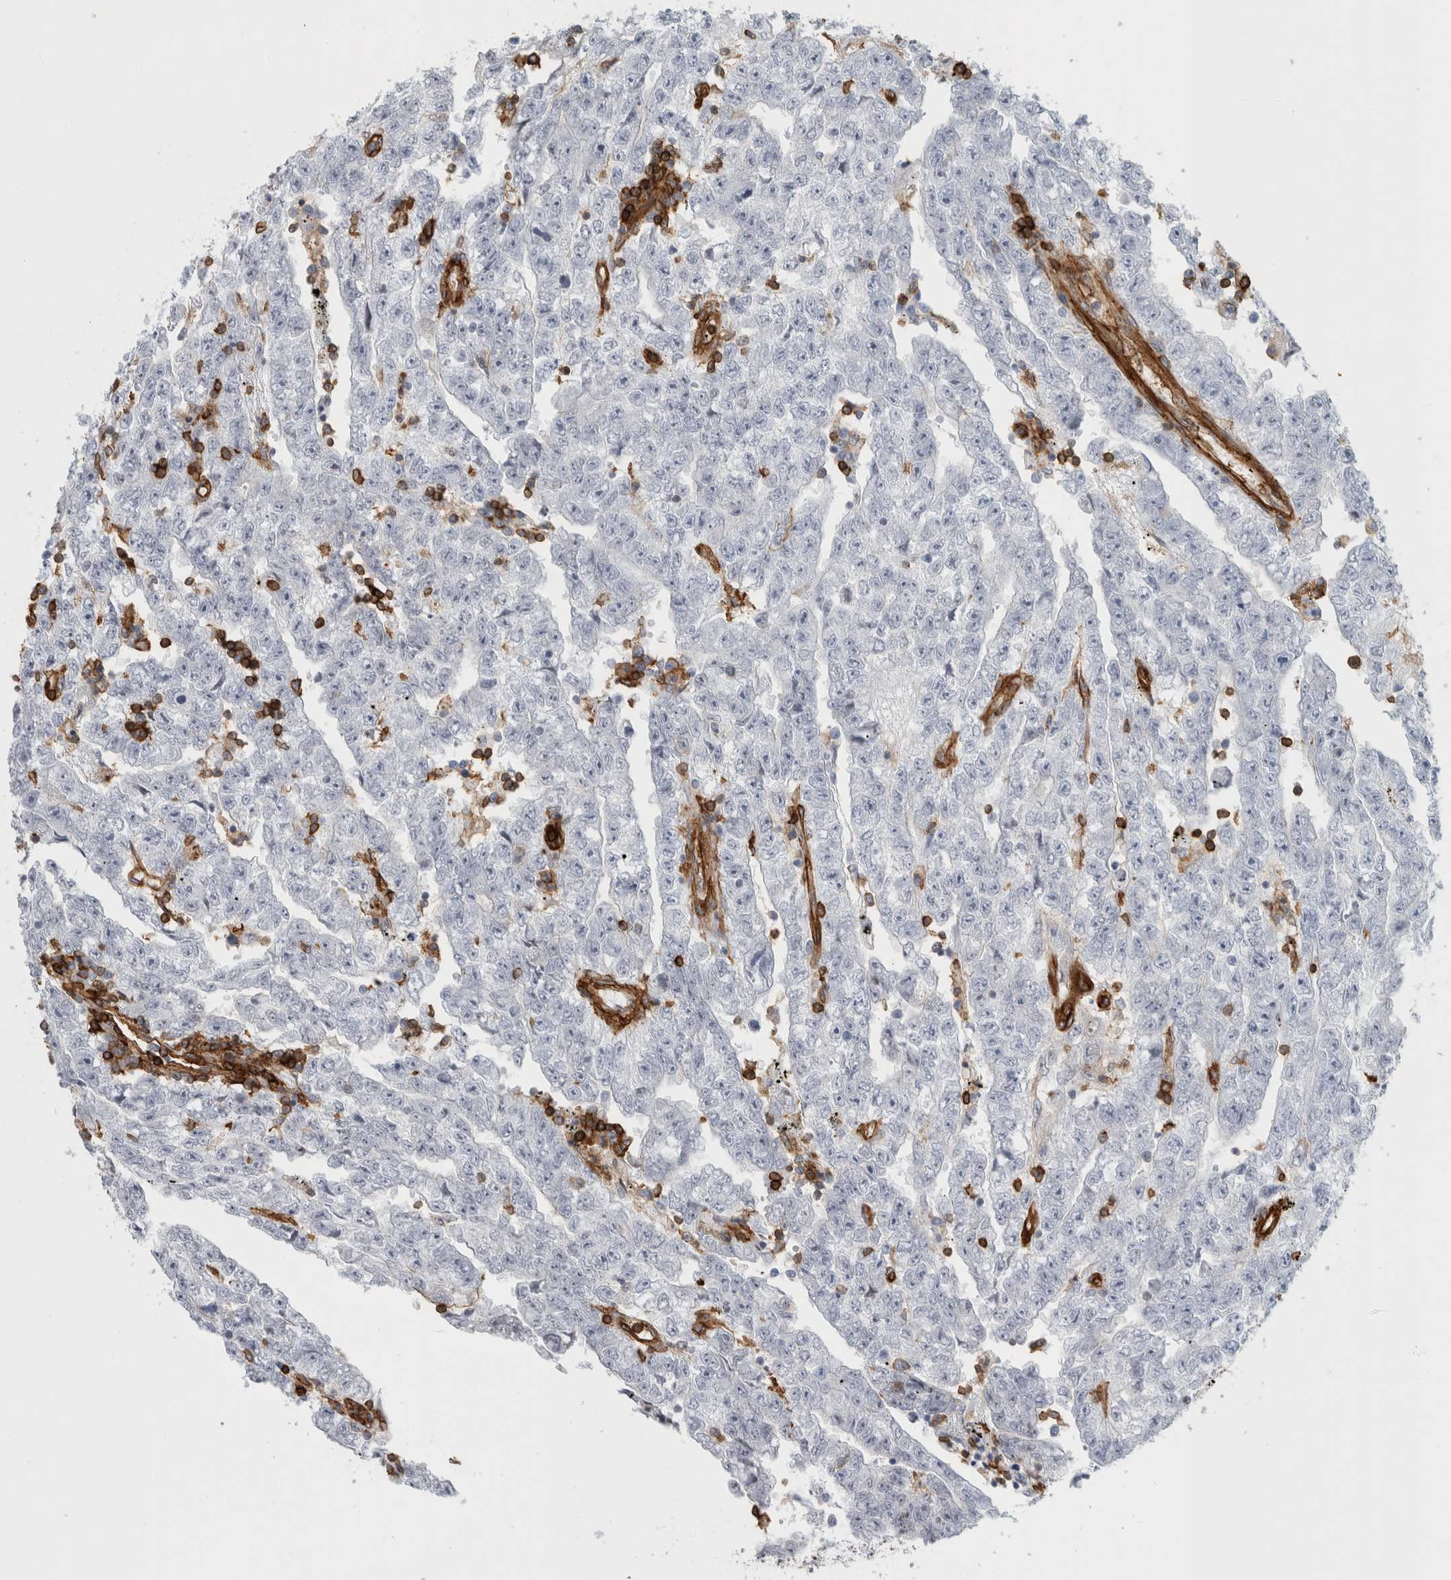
{"staining": {"intensity": "negative", "quantity": "none", "location": "none"}, "tissue": "testis cancer", "cell_type": "Tumor cells", "image_type": "cancer", "snomed": [{"axis": "morphology", "description": "Carcinoma, Embryonal, NOS"}, {"axis": "topography", "description": "Testis"}], "caption": "Protein analysis of embryonal carcinoma (testis) shows no significant expression in tumor cells. (DAB (3,3'-diaminobenzidine) immunohistochemistry (IHC) visualized using brightfield microscopy, high magnification).", "gene": "AHNAK", "patient": {"sex": "male", "age": 25}}